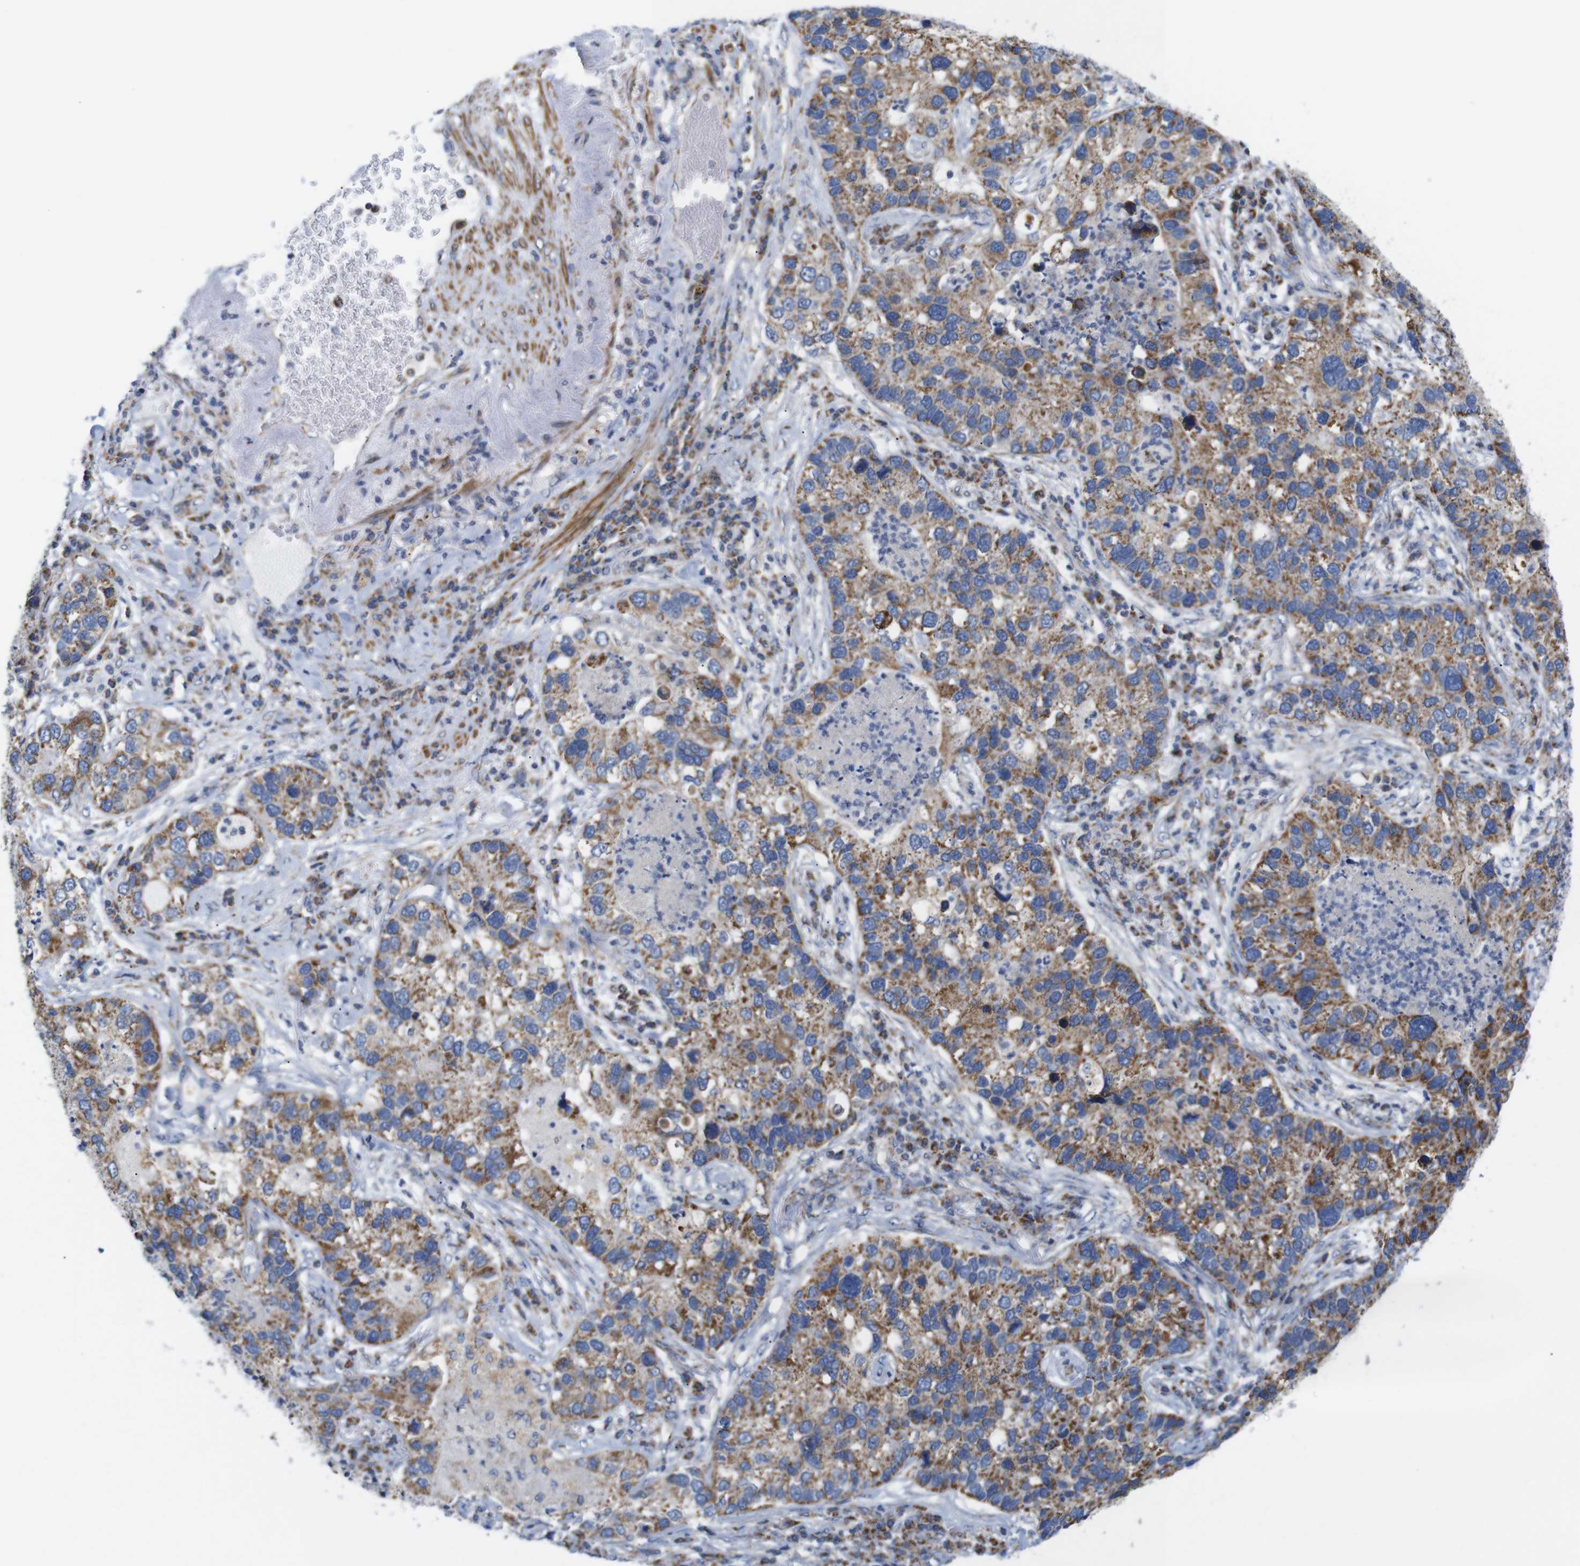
{"staining": {"intensity": "moderate", "quantity": ">75%", "location": "cytoplasmic/membranous"}, "tissue": "lung cancer", "cell_type": "Tumor cells", "image_type": "cancer", "snomed": [{"axis": "morphology", "description": "Normal tissue, NOS"}, {"axis": "morphology", "description": "Adenocarcinoma, NOS"}, {"axis": "topography", "description": "Bronchus"}, {"axis": "topography", "description": "Lung"}], "caption": "Moderate cytoplasmic/membranous staining for a protein is appreciated in about >75% of tumor cells of lung cancer using IHC.", "gene": "FAM171B", "patient": {"sex": "male", "age": 54}}